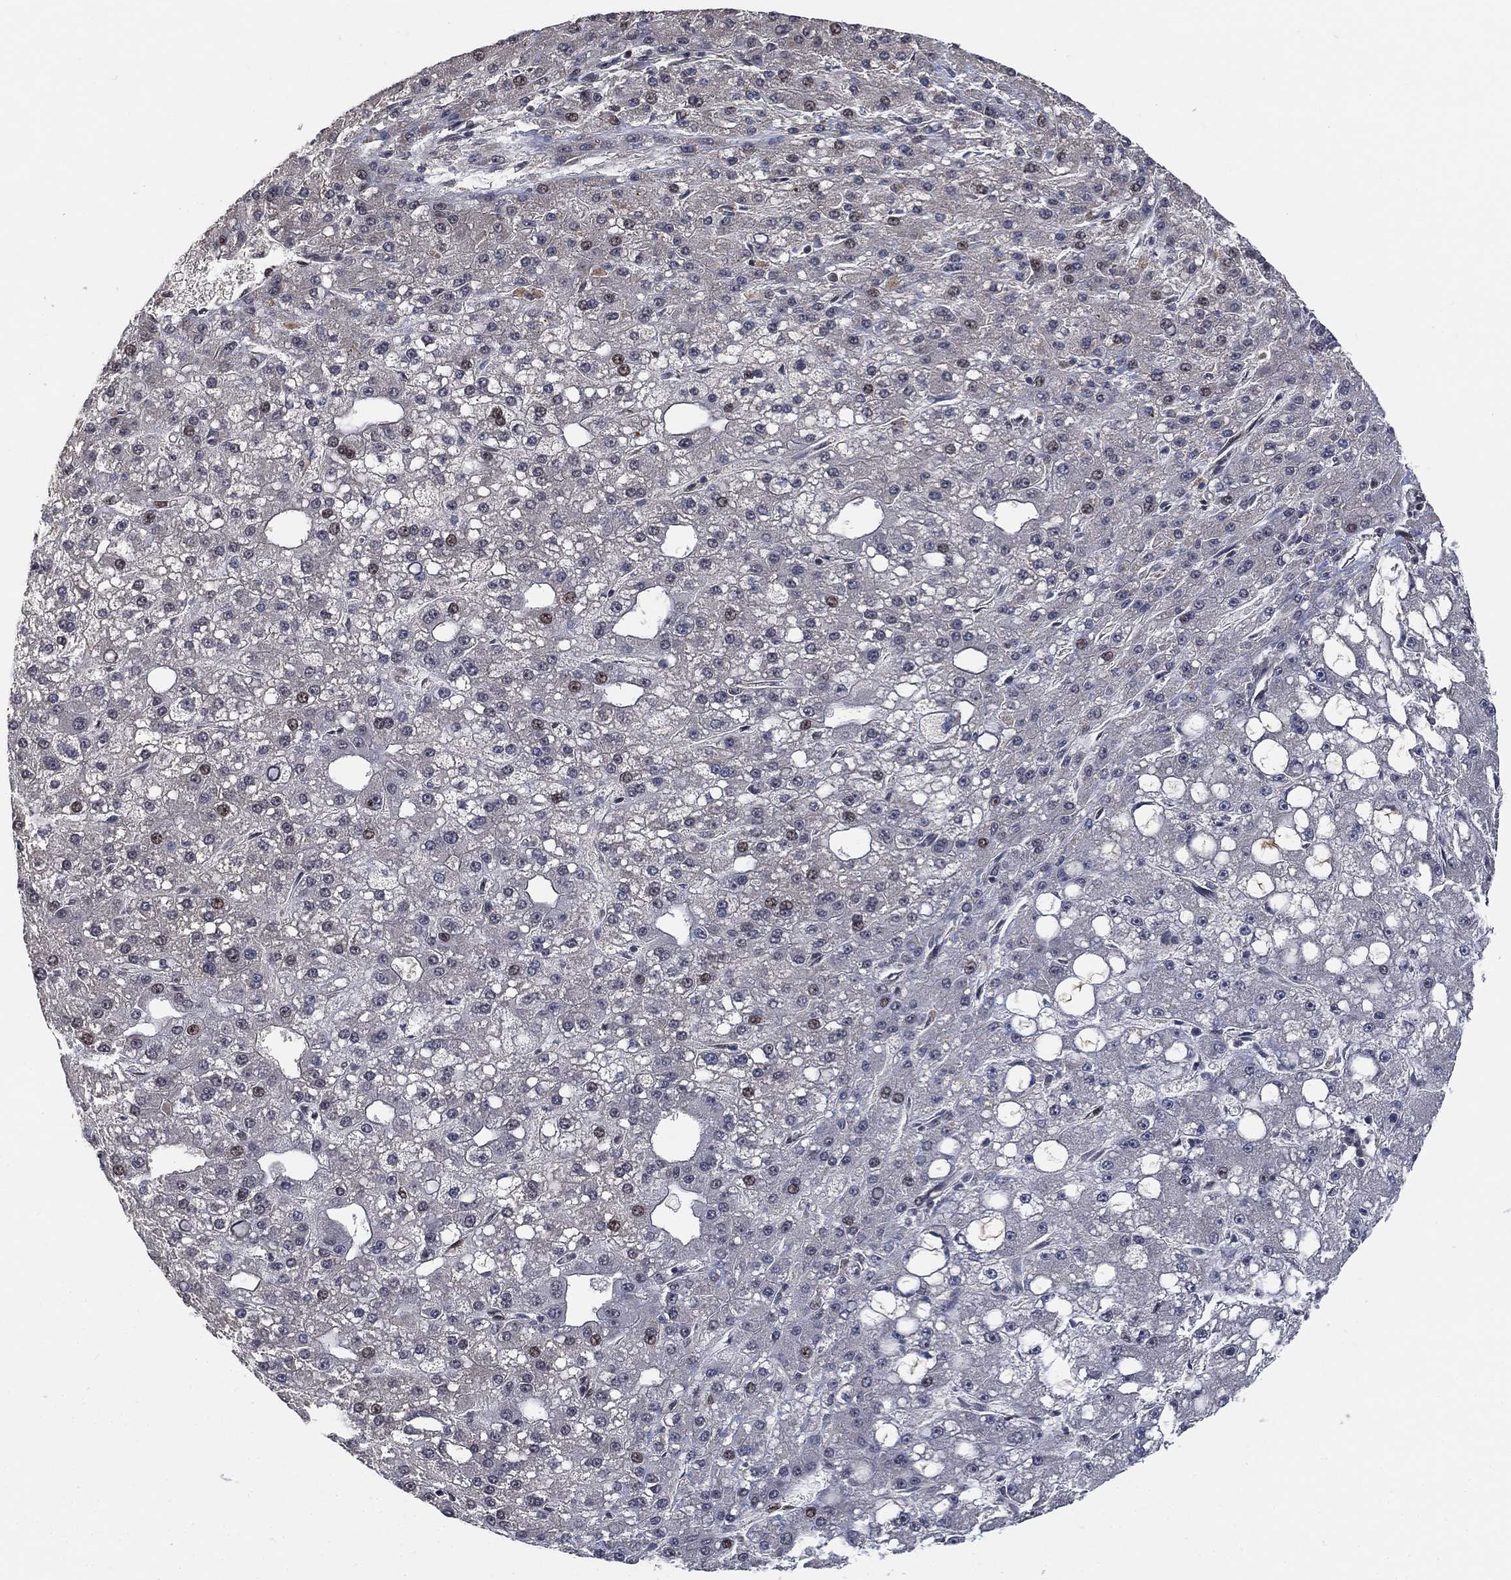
{"staining": {"intensity": "negative", "quantity": "none", "location": "none"}, "tissue": "liver cancer", "cell_type": "Tumor cells", "image_type": "cancer", "snomed": [{"axis": "morphology", "description": "Carcinoma, Hepatocellular, NOS"}, {"axis": "topography", "description": "Liver"}], "caption": "An image of hepatocellular carcinoma (liver) stained for a protein demonstrates no brown staining in tumor cells.", "gene": "ZSCAN30", "patient": {"sex": "male", "age": 67}}